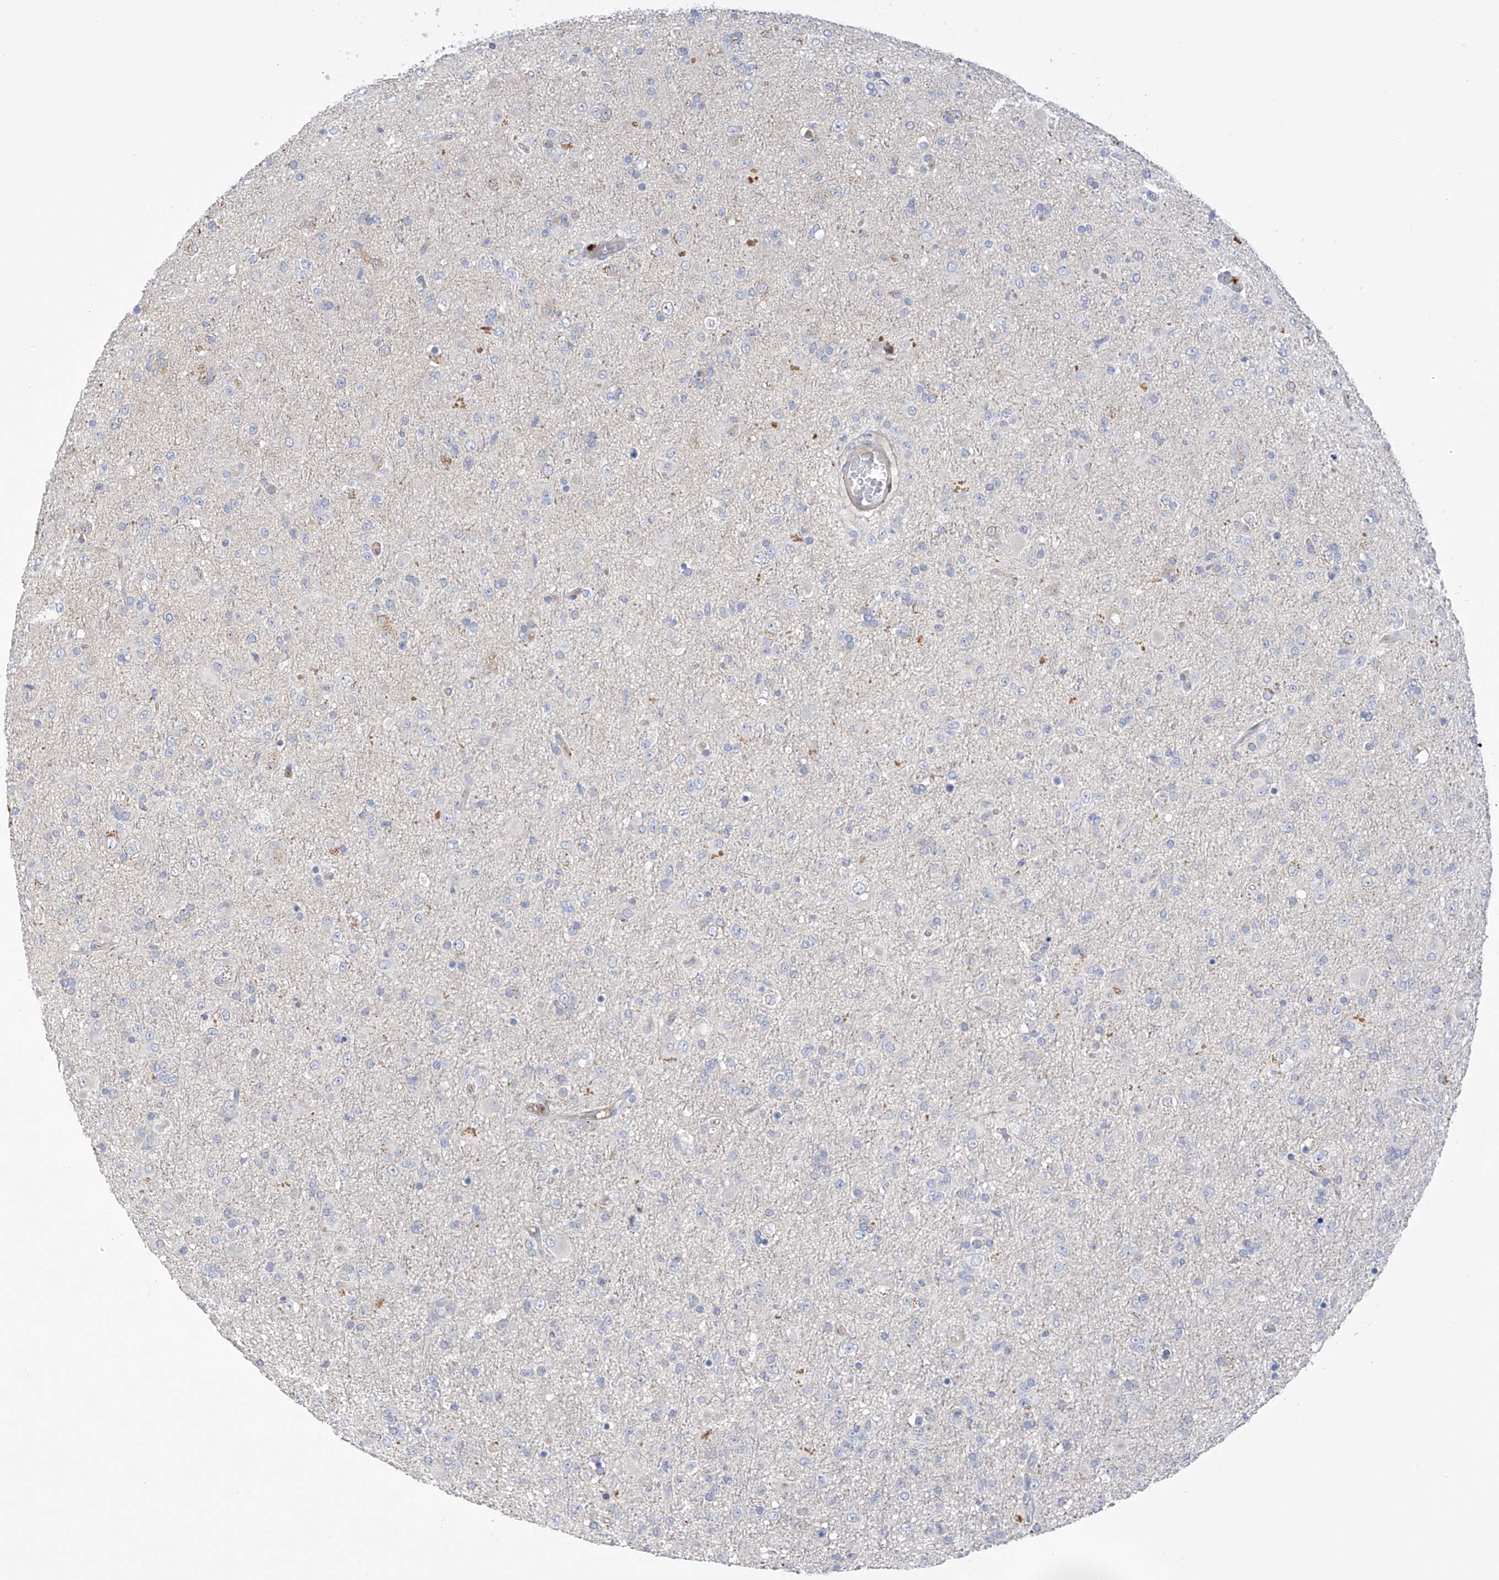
{"staining": {"intensity": "negative", "quantity": "none", "location": "none"}, "tissue": "glioma", "cell_type": "Tumor cells", "image_type": "cancer", "snomed": [{"axis": "morphology", "description": "Glioma, malignant, Low grade"}, {"axis": "topography", "description": "Brain"}], "caption": "Immunohistochemistry (IHC) of glioma exhibits no positivity in tumor cells.", "gene": "PRSS12", "patient": {"sex": "male", "age": 65}}